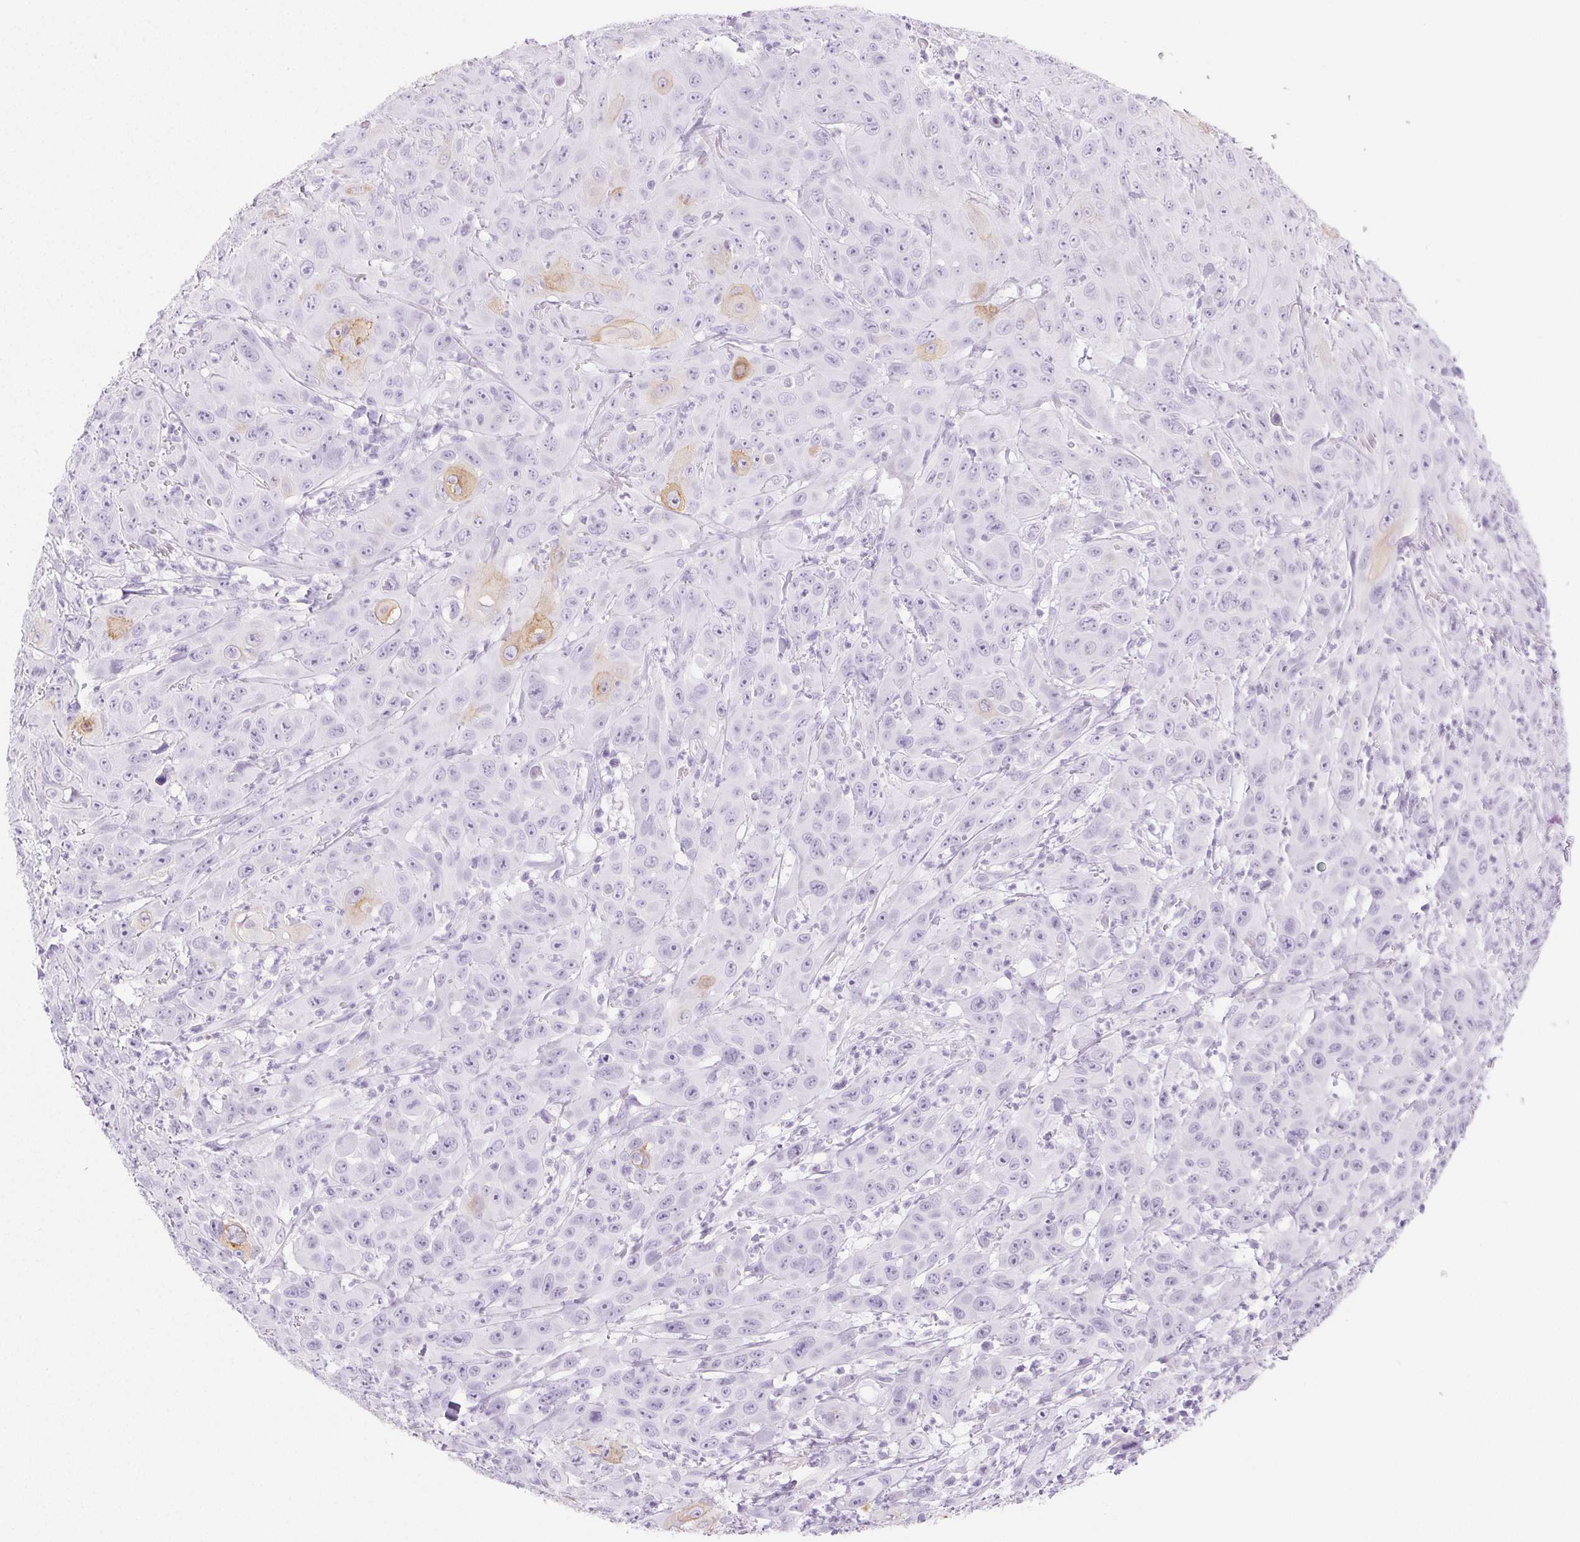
{"staining": {"intensity": "weak", "quantity": "<25%", "location": "cytoplasmic/membranous"}, "tissue": "head and neck cancer", "cell_type": "Tumor cells", "image_type": "cancer", "snomed": [{"axis": "morphology", "description": "Squamous cell carcinoma, NOS"}, {"axis": "topography", "description": "Skin"}, {"axis": "topography", "description": "Head-Neck"}], "caption": "There is no significant staining in tumor cells of squamous cell carcinoma (head and neck).", "gene": "PI3", "patient": {"sex": "male", "age": 80}}